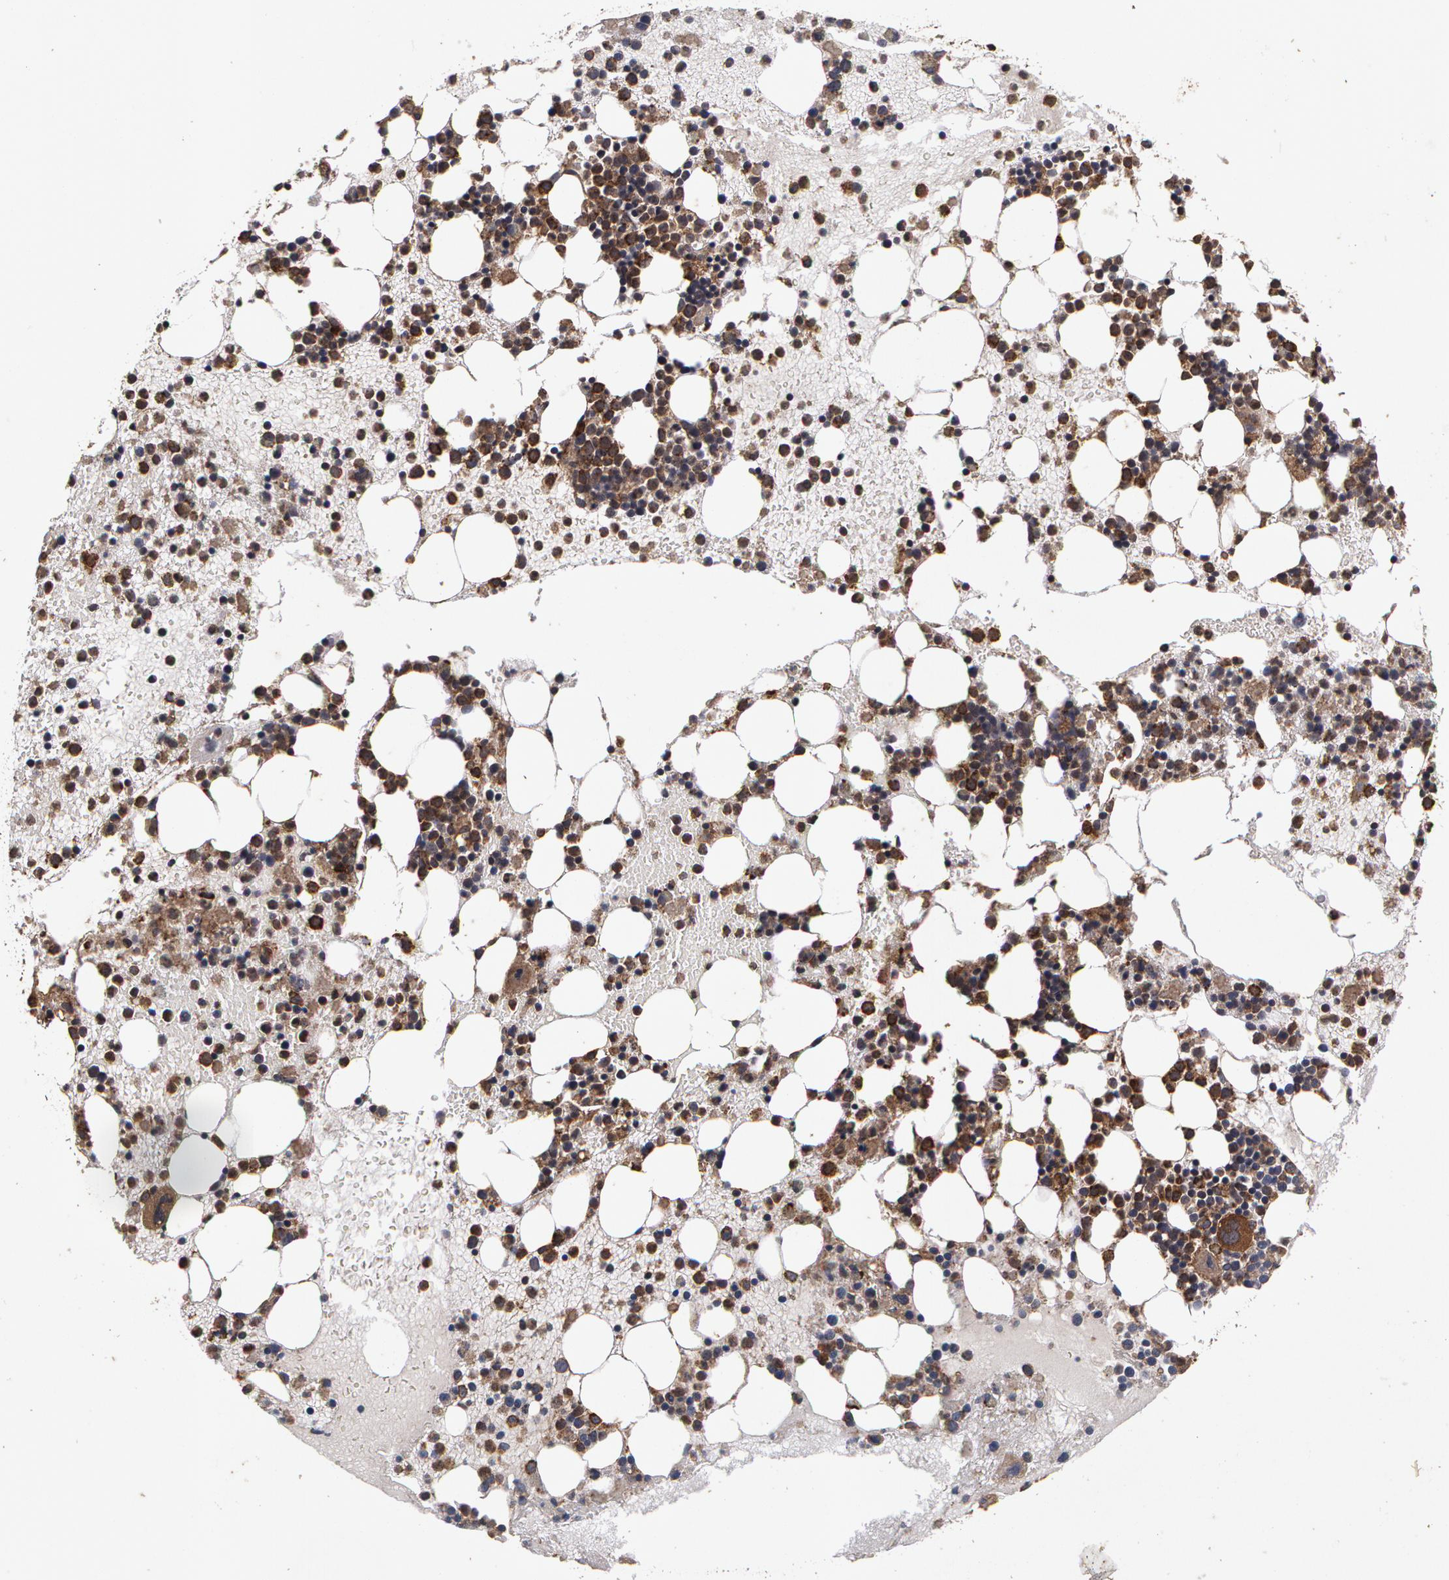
{"staining": {"intensity": "moderate", "quantity": "25%-75%", "location": "cytoplasmic/membranous"}, "tissue": "bone marrow", "cell_type": "Hematopoietic cells", "image_type": "normal", "snomed": [{"axis": "morphology", "description": "Normal tissue, NOS"}, {"axis": "topography", "description": "Bone marrow"}], "caption": "IHC of benign bone marrow demonstrates medium levels of moderate cytoplasmic/membranous positivity in about 25%-75% of hematopoietic cells.", "gene": "CALR", "patient": {"sex": "male", "age": 15}}